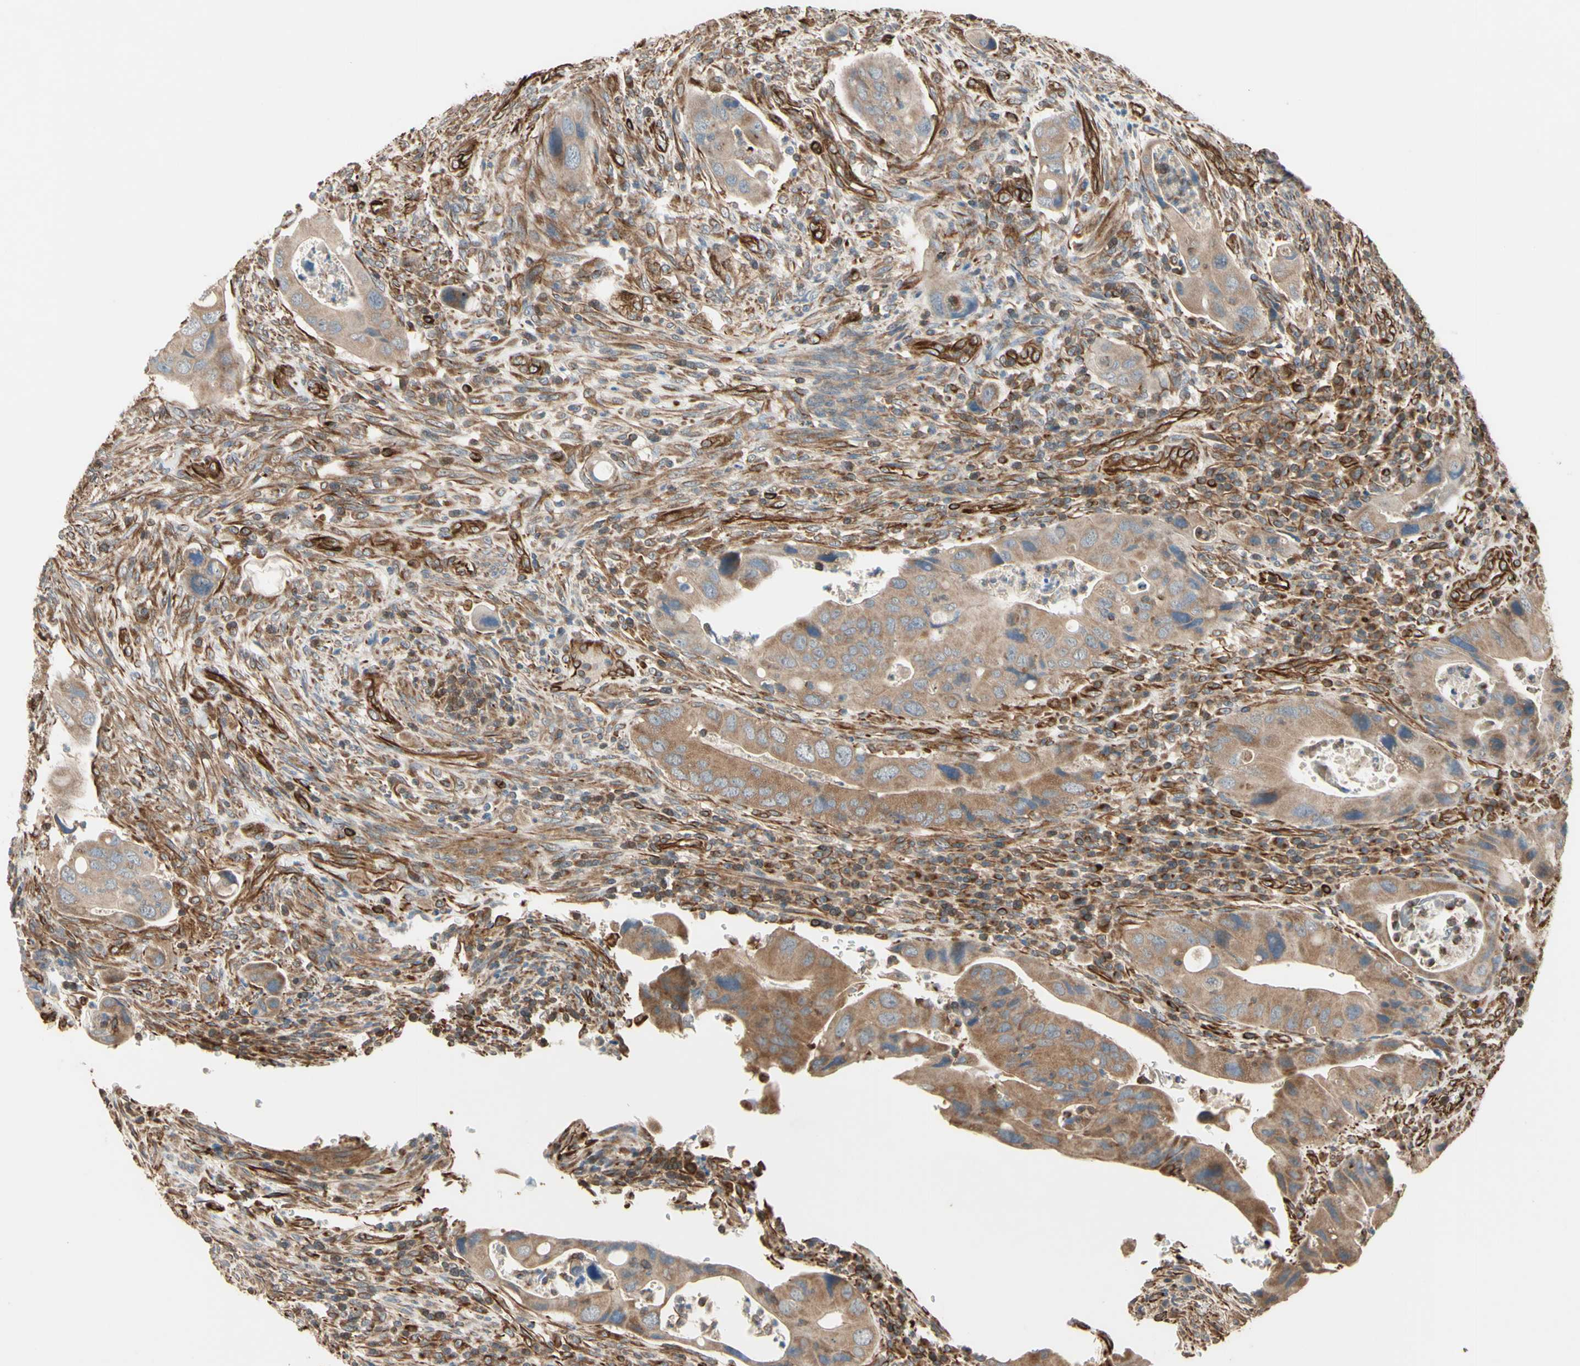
{"staining": {"intensity": "weak", "quantity": ">75%", "location": "cytoplasmic/membranous"}, "tissue": "colorectal cancer", "cell_type": "Tumor cells", "image_type": "cancer", "snomed": [{"axis": "morphology", "description": "Adenocarcinoma, NOS"}, {"axis": "topography", "description": "Rectum"}], "caption": "Colorectal cancer (adenocarcinoma) stained with DAB (3,3'-diaminobenzidine) immunohistochemistry (IHC) reveals low levels of weak cytoplasmic/membranous expression in about >75% of tumor cells. (DAB (3,3'-diaminobenzidine) = brown stain, brightfield microscopy at high magnification).", "gene": "TRAF2", "patient": {"sex": "female", "age": 57}}